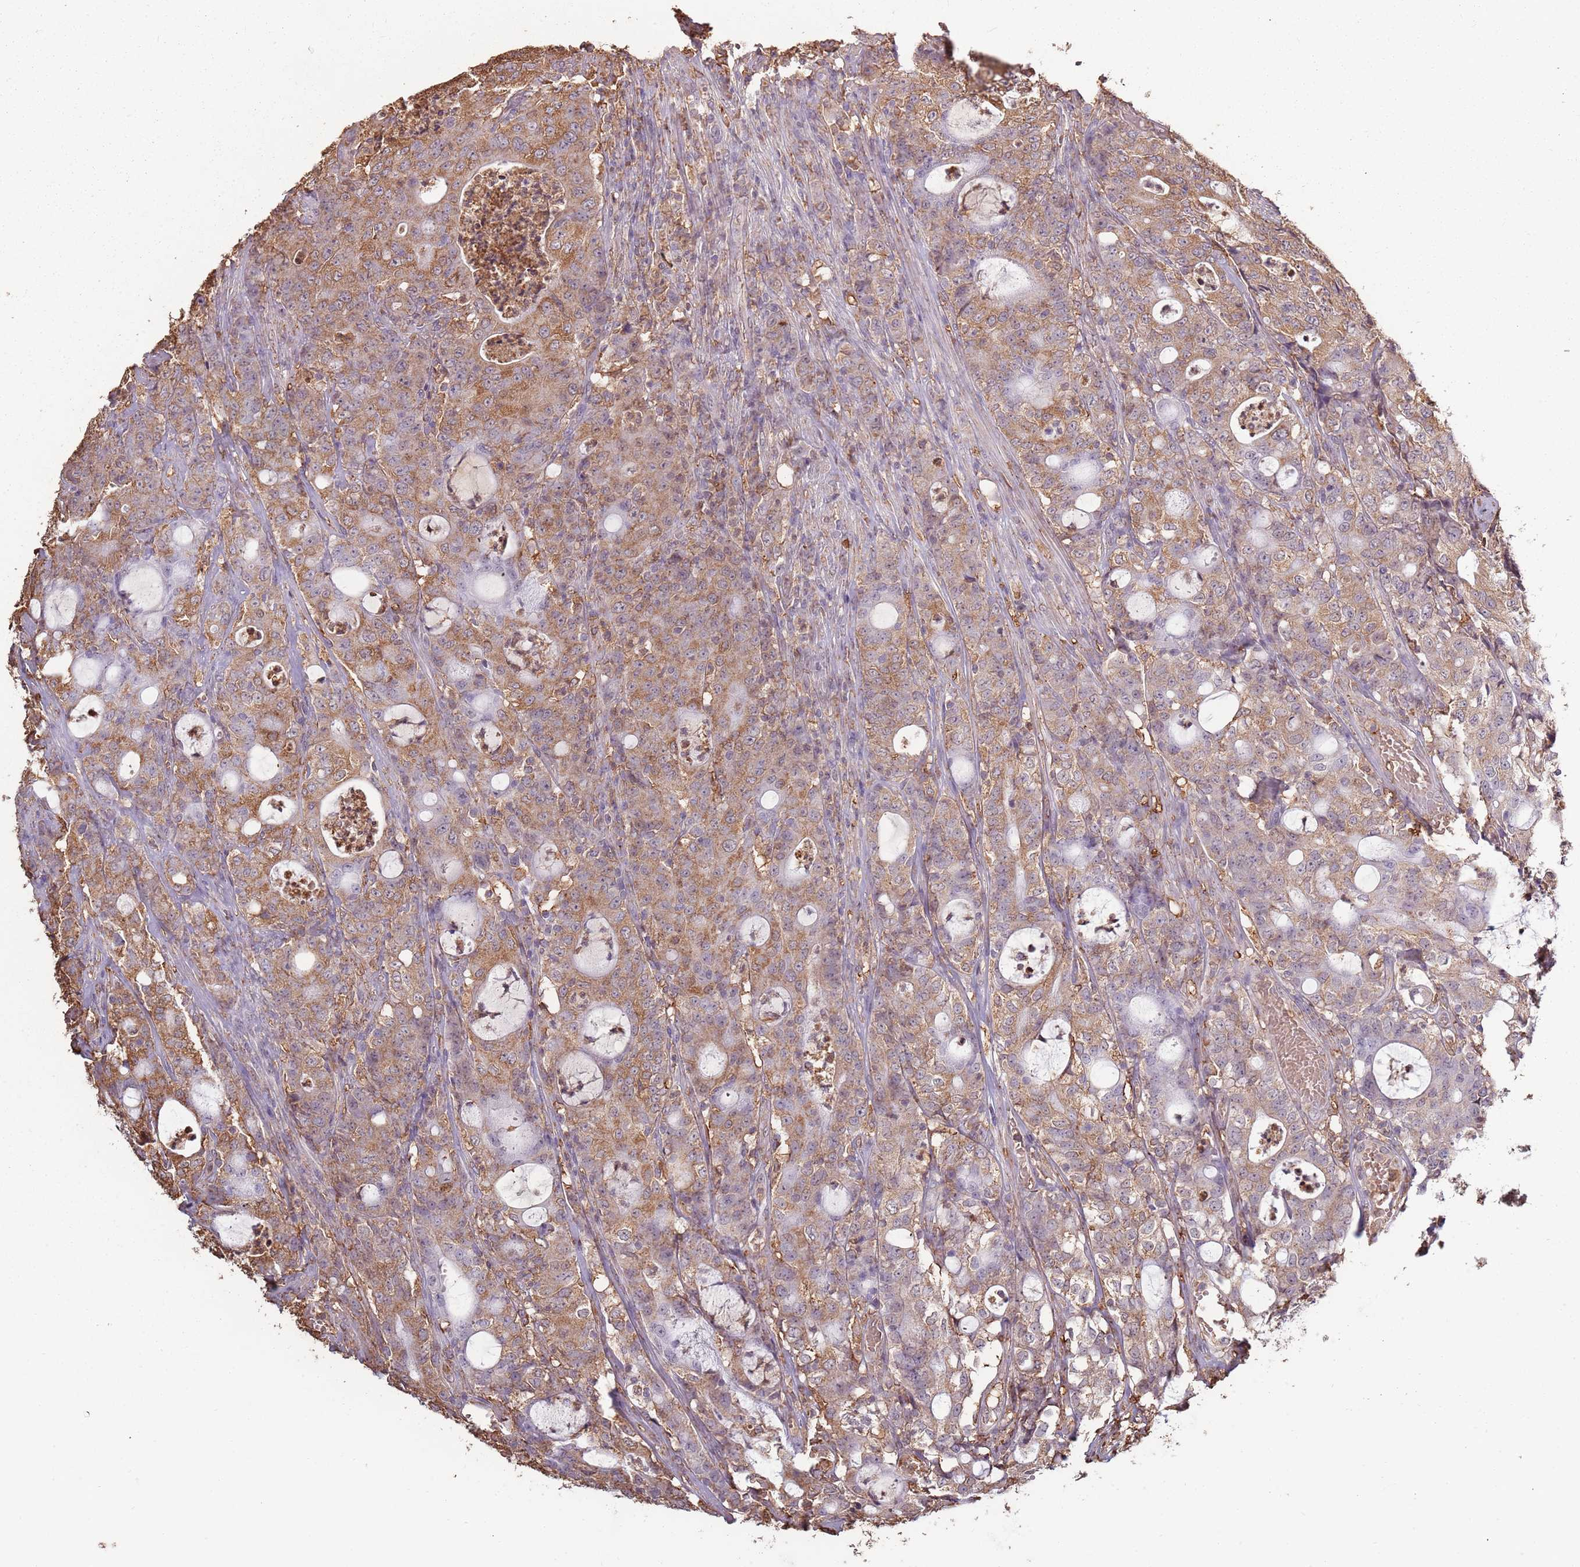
{"staining": {"intensity": "strong", "quantity": ">75%", "location": "cytoplasmic/membranous"}, "tissue": "colorectal cancer", "cell_type": "Tumor cells", "image_type": "cancer", "snomed": [{"axis": "morphology", "description": "Adenocarcinoma, NOS"}, {"axis": "topography", "description": "Colon"}], "caption": "Human adenocarcinoma (colorectal) stained for a protein (brown) reveals strong cytoplasmic/membranous positive positivity in about >75% of tumor cells.", "gene": "ATOSB", "patient": {"sex": "male", "age": 83}}